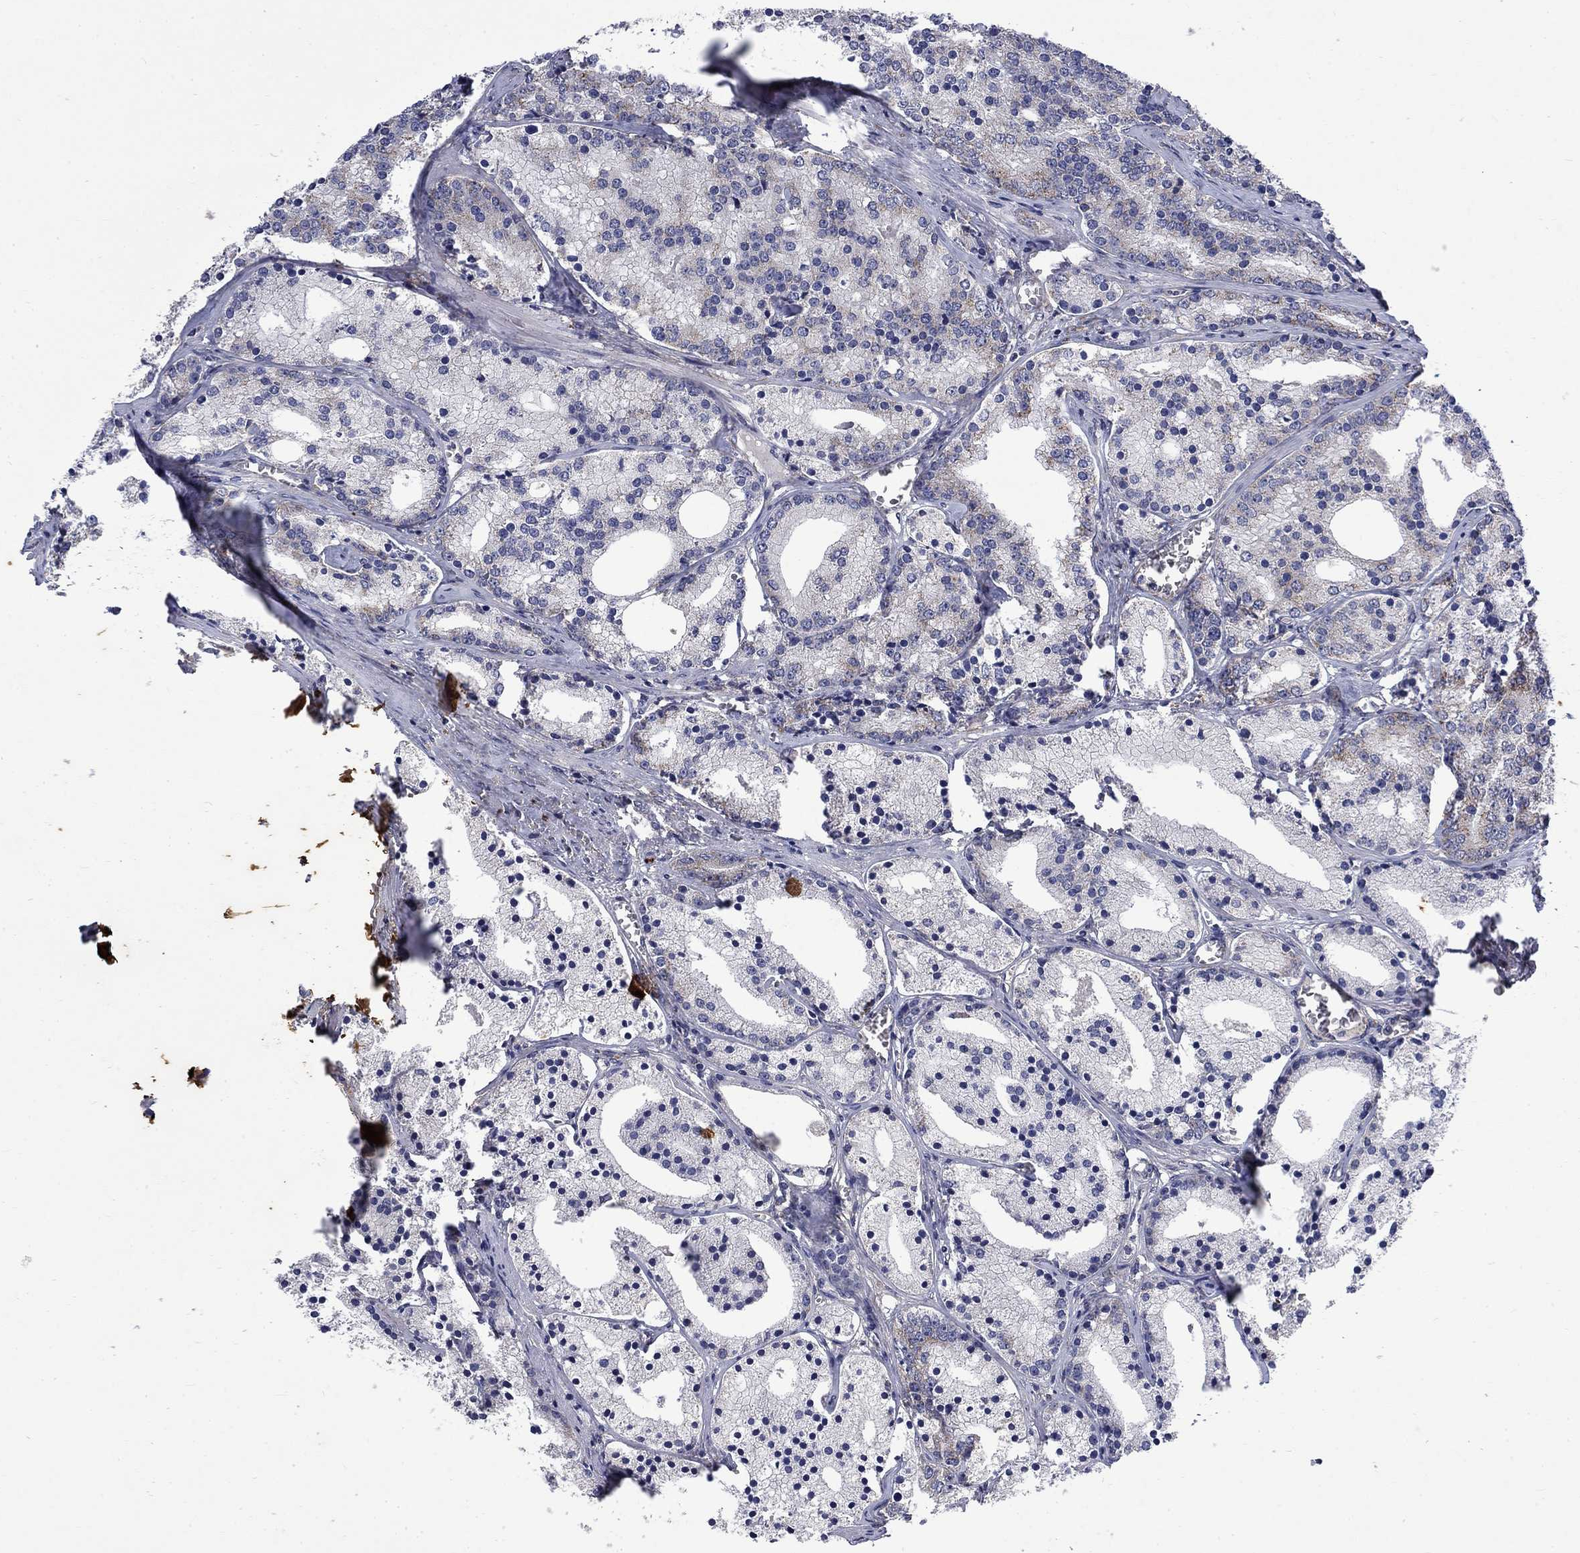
{"staining": {"intensity": "negative", "quantity": "none", "location": "none"}, "tissue": "prostate cancer", "cell_type": "Tumor cells", "image_type": "cancer", "snomed": [{"axis": "morphology", "description": "Adenocarcinoma, NOS"}, {"axis": "topography", "description": "Prostate"}], "caption": "Human prostate adenocarcinoma stained for a protein using immunohistochemistry displays no expression in tumor cells.", "gene": "HSPA12A", "patient": {"sex": "male", "age": 69}}